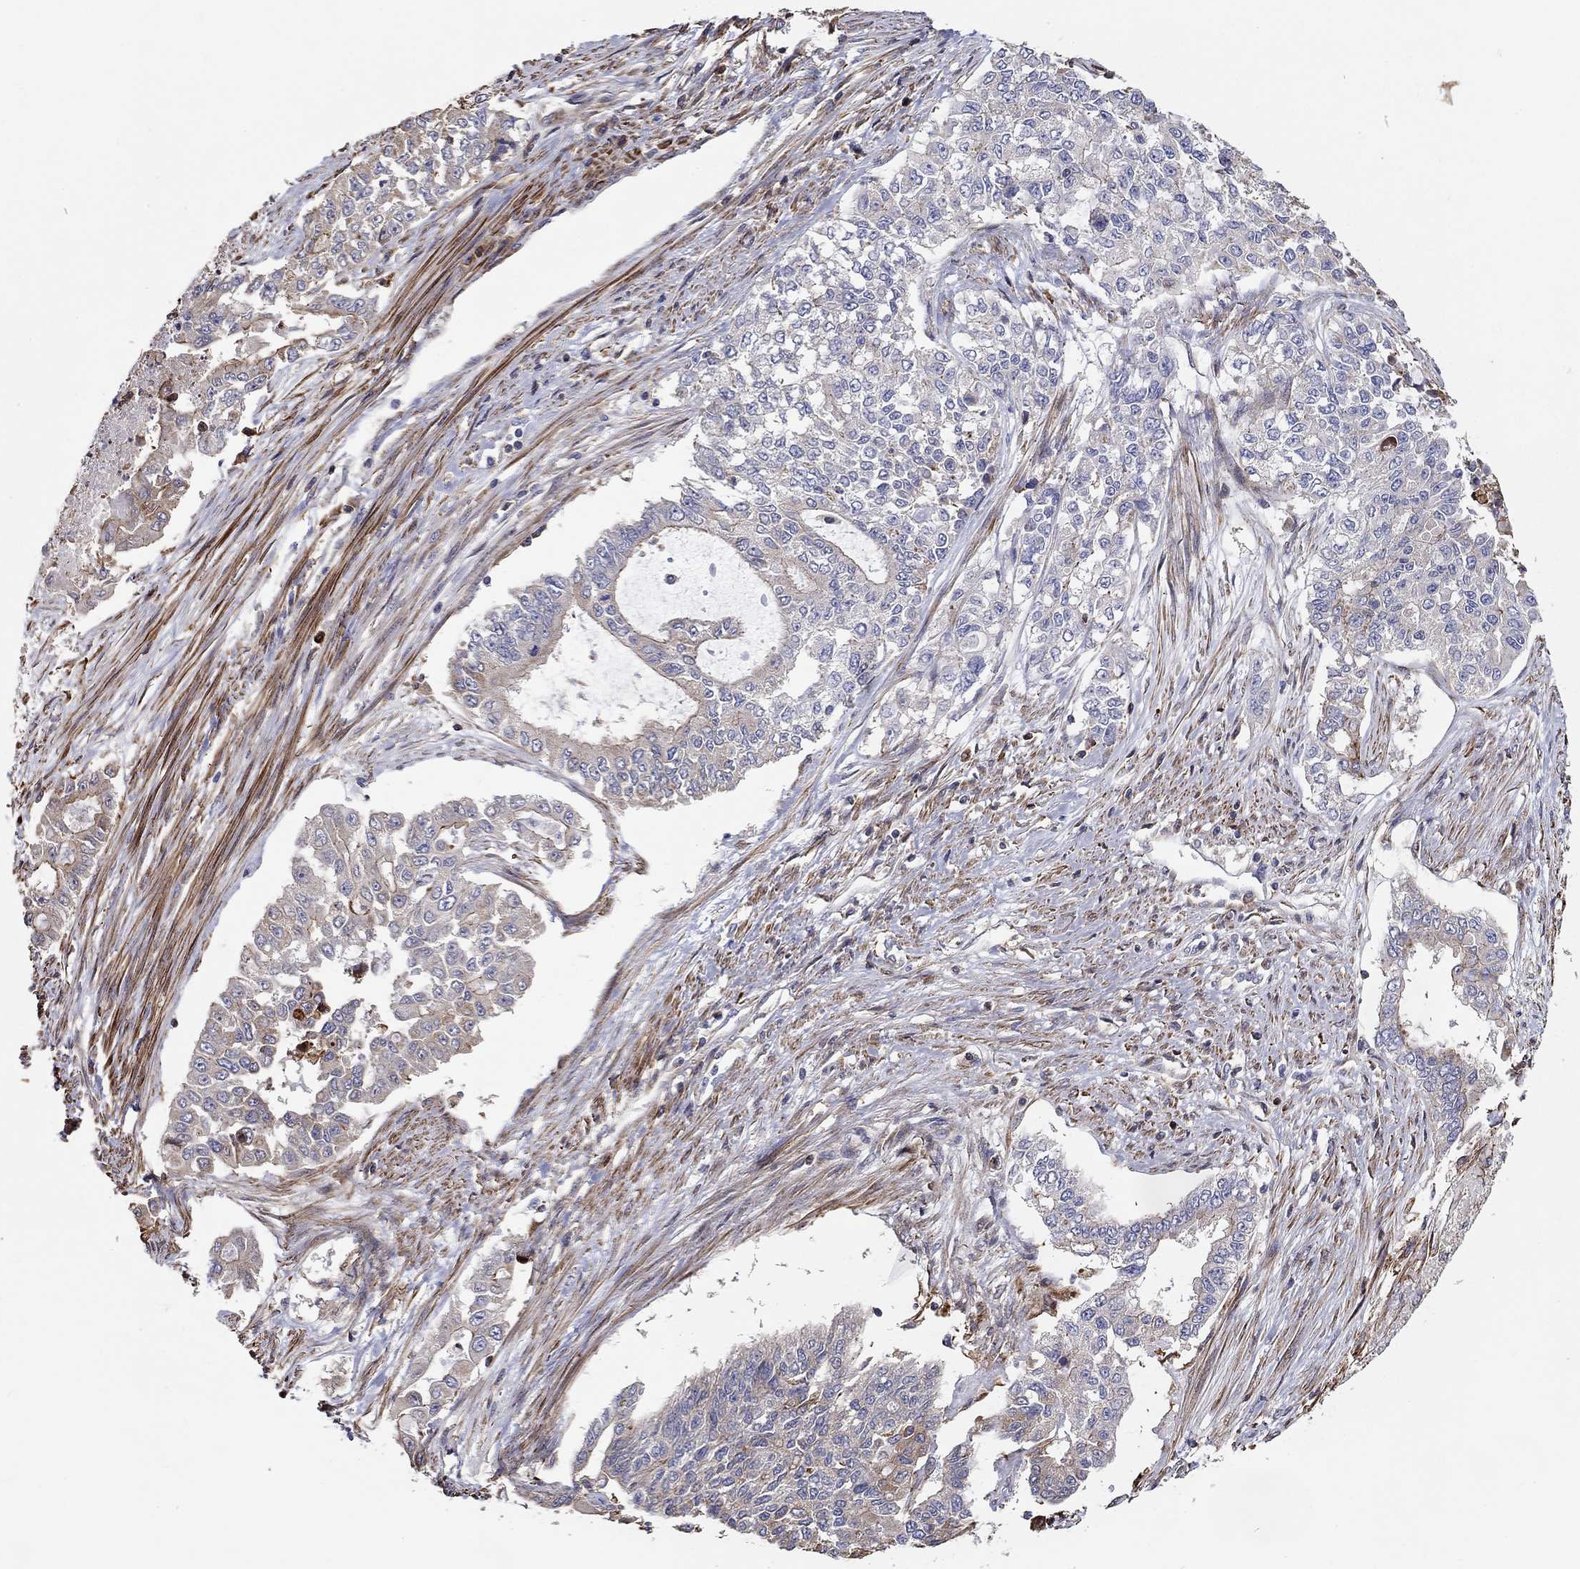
{"staining": {"intensity": "strong", "quantity": "<25%", "location": "cytoplasmic/membranous"}, "tissue": "endometrial cancer", "cell_type": "Tumor cells", "image_type": "cancer", "snomed": [{"axis": "morphology", "description": "Adenocarcinoma, NOS"}, {"axis": "topography", "description": "Uterus"}], "caption": "Immunohistochemical staining of human endometrial cancer demonstrates medium levels of strong cytoplasmic/membranous protein expression in about <25% of tumor cells.", "gene": "NPHP1", "patient": {"sex": "female", "age": 59}}